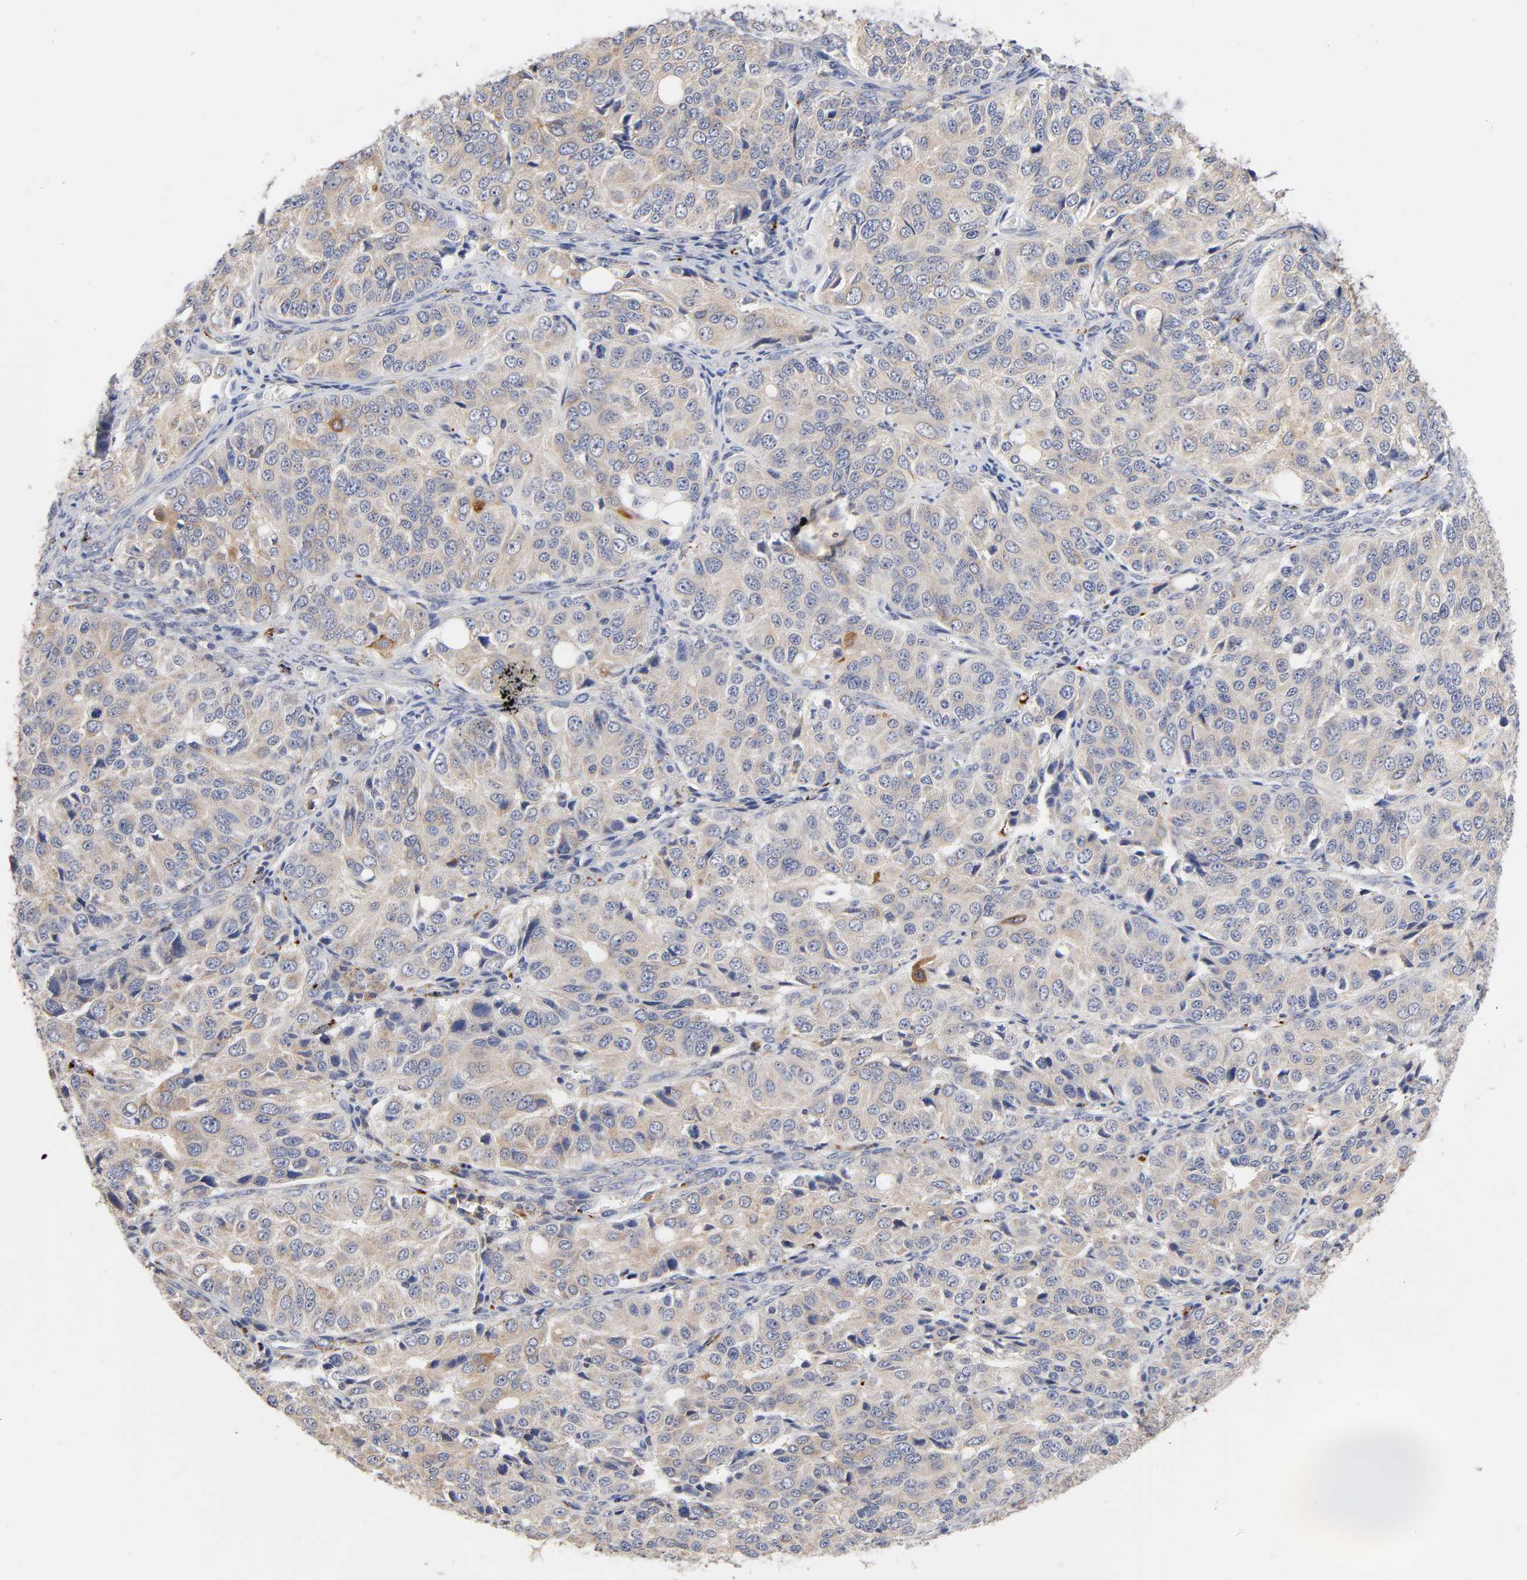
{"staining": {"intensity": "weak", "quantity": ">75%", "location": "cytoplasmic/membranous"}, "tissue": "ovarian cancer", "cell_type": "Tumor cells", "image_type": "cancer", "snomed": [{"axis": "morphology", "description": "Carcinoma, endometroid"}, {"axis": "topography", "description": "Ovary"}], "caption": "Tumor cells demonstrate low levels of weak cytoplasmic/membranous expression in approximately >75% of cells in ovarian cancer. The staining is performed using DAB brown chromogen to label protein expression. The nuclei are counter-stained blue using hematoxylin.", "gene": "C17orf75", "patient": {"sex": "female", "age": 51}}